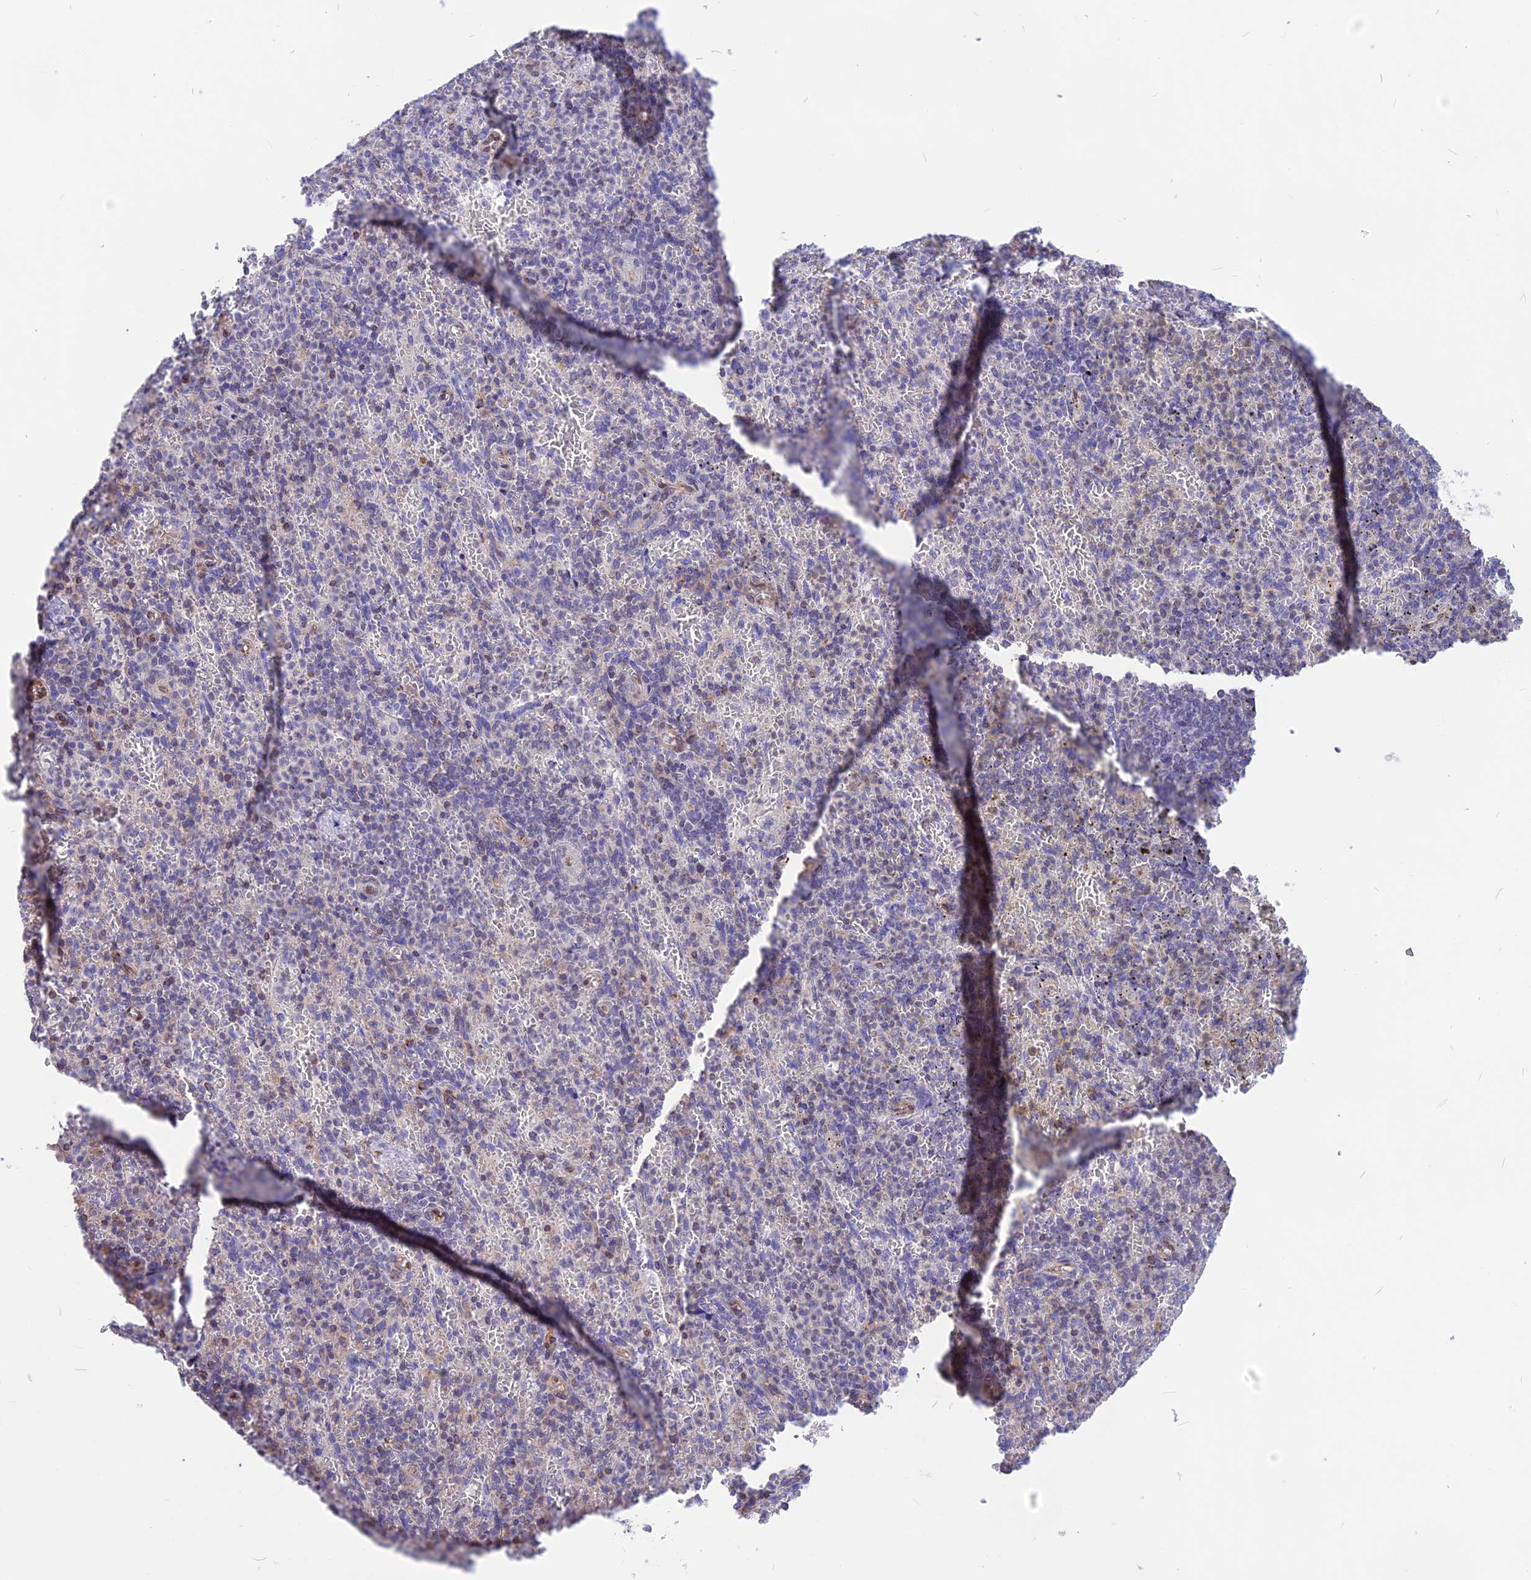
{"staining": {"intensity": "negative", "quantity": "none", "location": "none"}, "tissue": "spleen", "cell_type": "Cells in red pulp", "image_type": "normal", "snomed": [{"axis": "morphology", "description": "Normal tissue, NOS"}, {"axis": "topography", "description": "Spleen"}], "caption": "Immunohistochemistry (IHC) photomicrograph of benign human spleen stained for a protein (brown), which reveals no staining in cells in red pulp.", "gene": "DOC2B", "patient": {"sex": "female", "age": 74}}